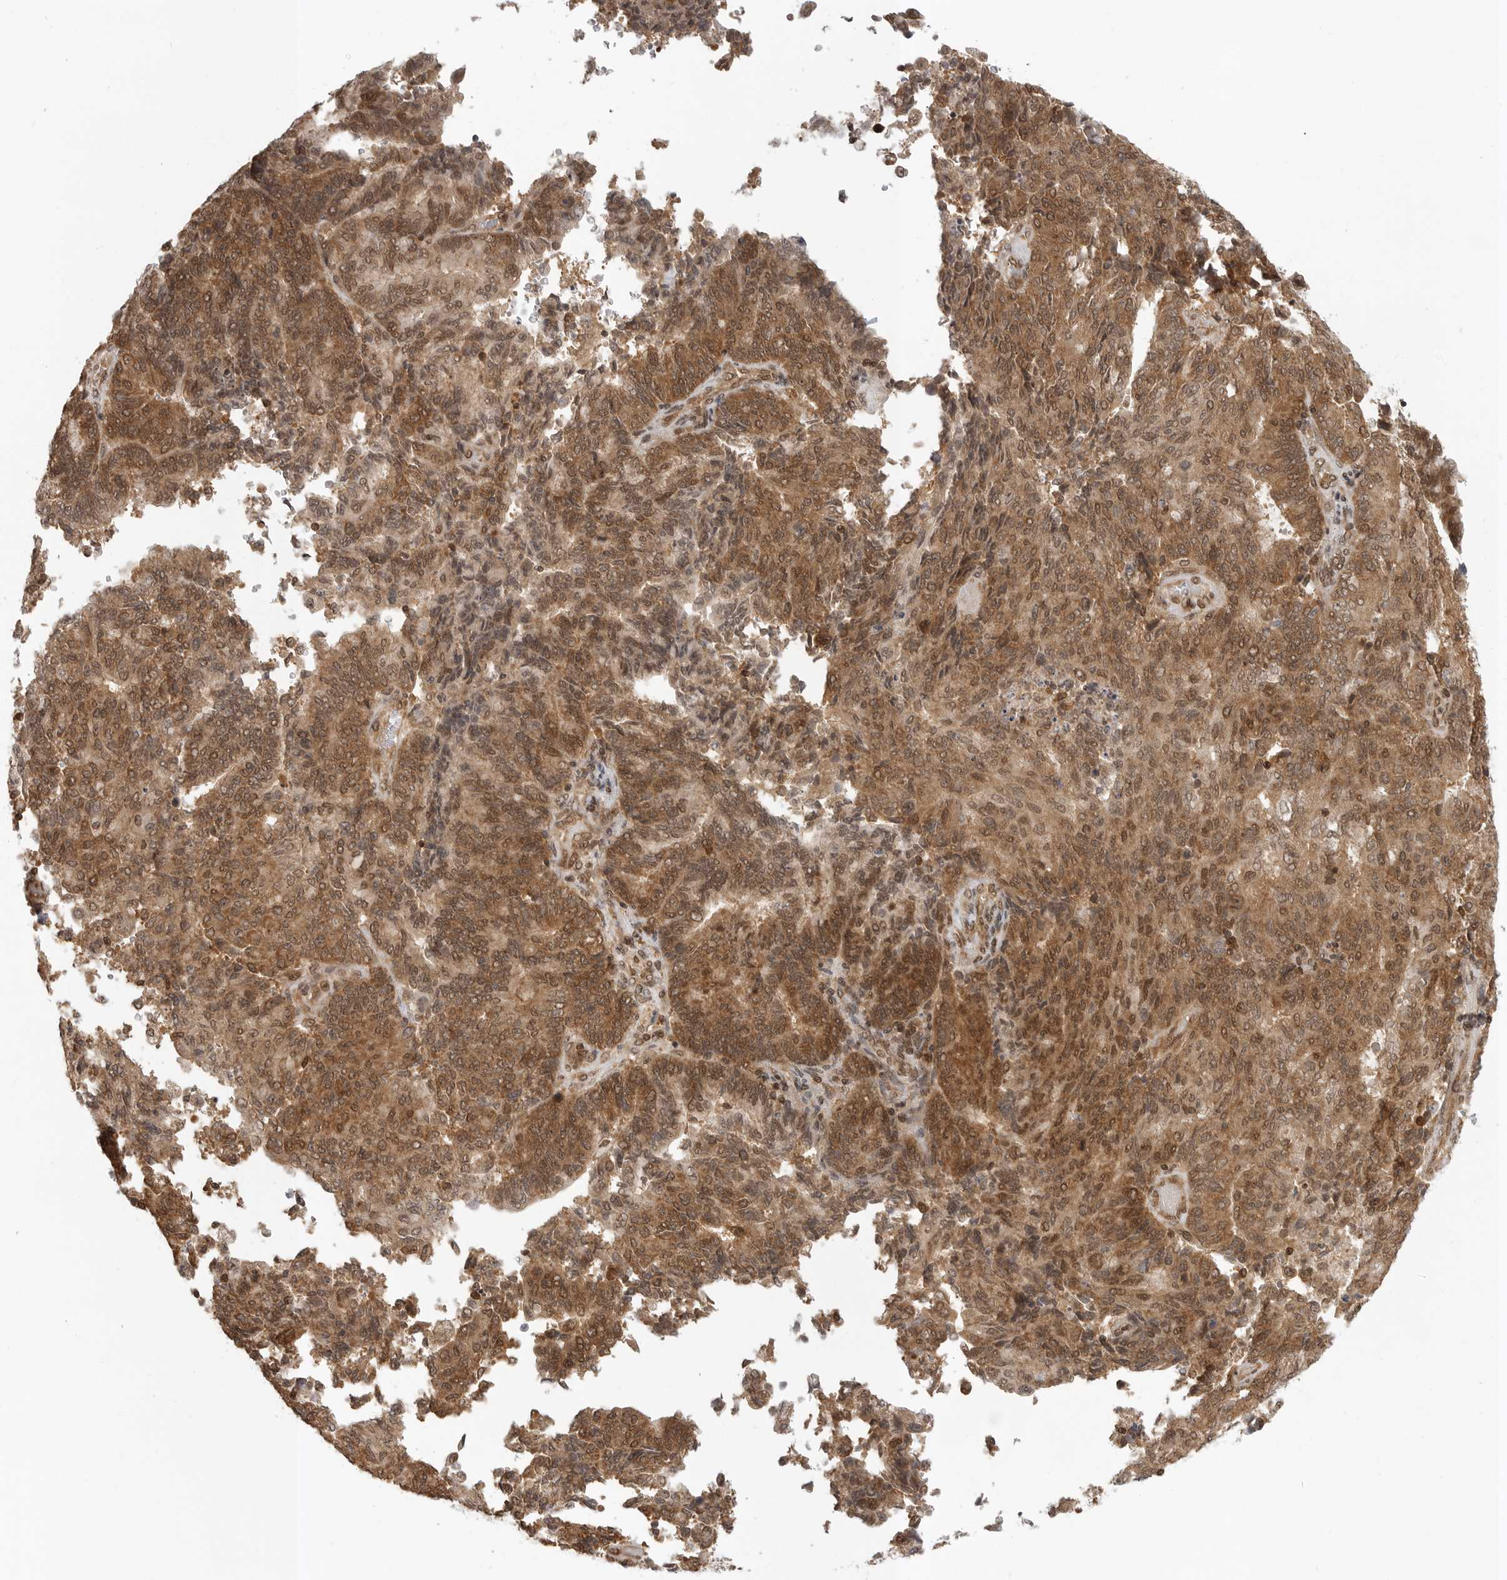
{"staining": {"intensity": "moderate", "quantity": ">75%", "location": "cytoplasmic/membranous,nuclear"}, "tissue": "endometrial cancer", "cell_type": "Tumor cells", "image_type": "cancer", "snomed": [{"axis": "morphology", "description": "Adenocarcinoma, NOS"}, {"axis": "topography", "description": "Endometrium"}], "caption": "Immunohistochemistry (IHC) micrograph of adenocarcinoma (endometrial) stained for a protein (brown), which reveals medium levels of moderate cytoplasmic/membranous and nuclear staining in approximately >75% of tumor cells.", "gene": "SZRD1", "patient": {"sex": "female", "age": 80}}